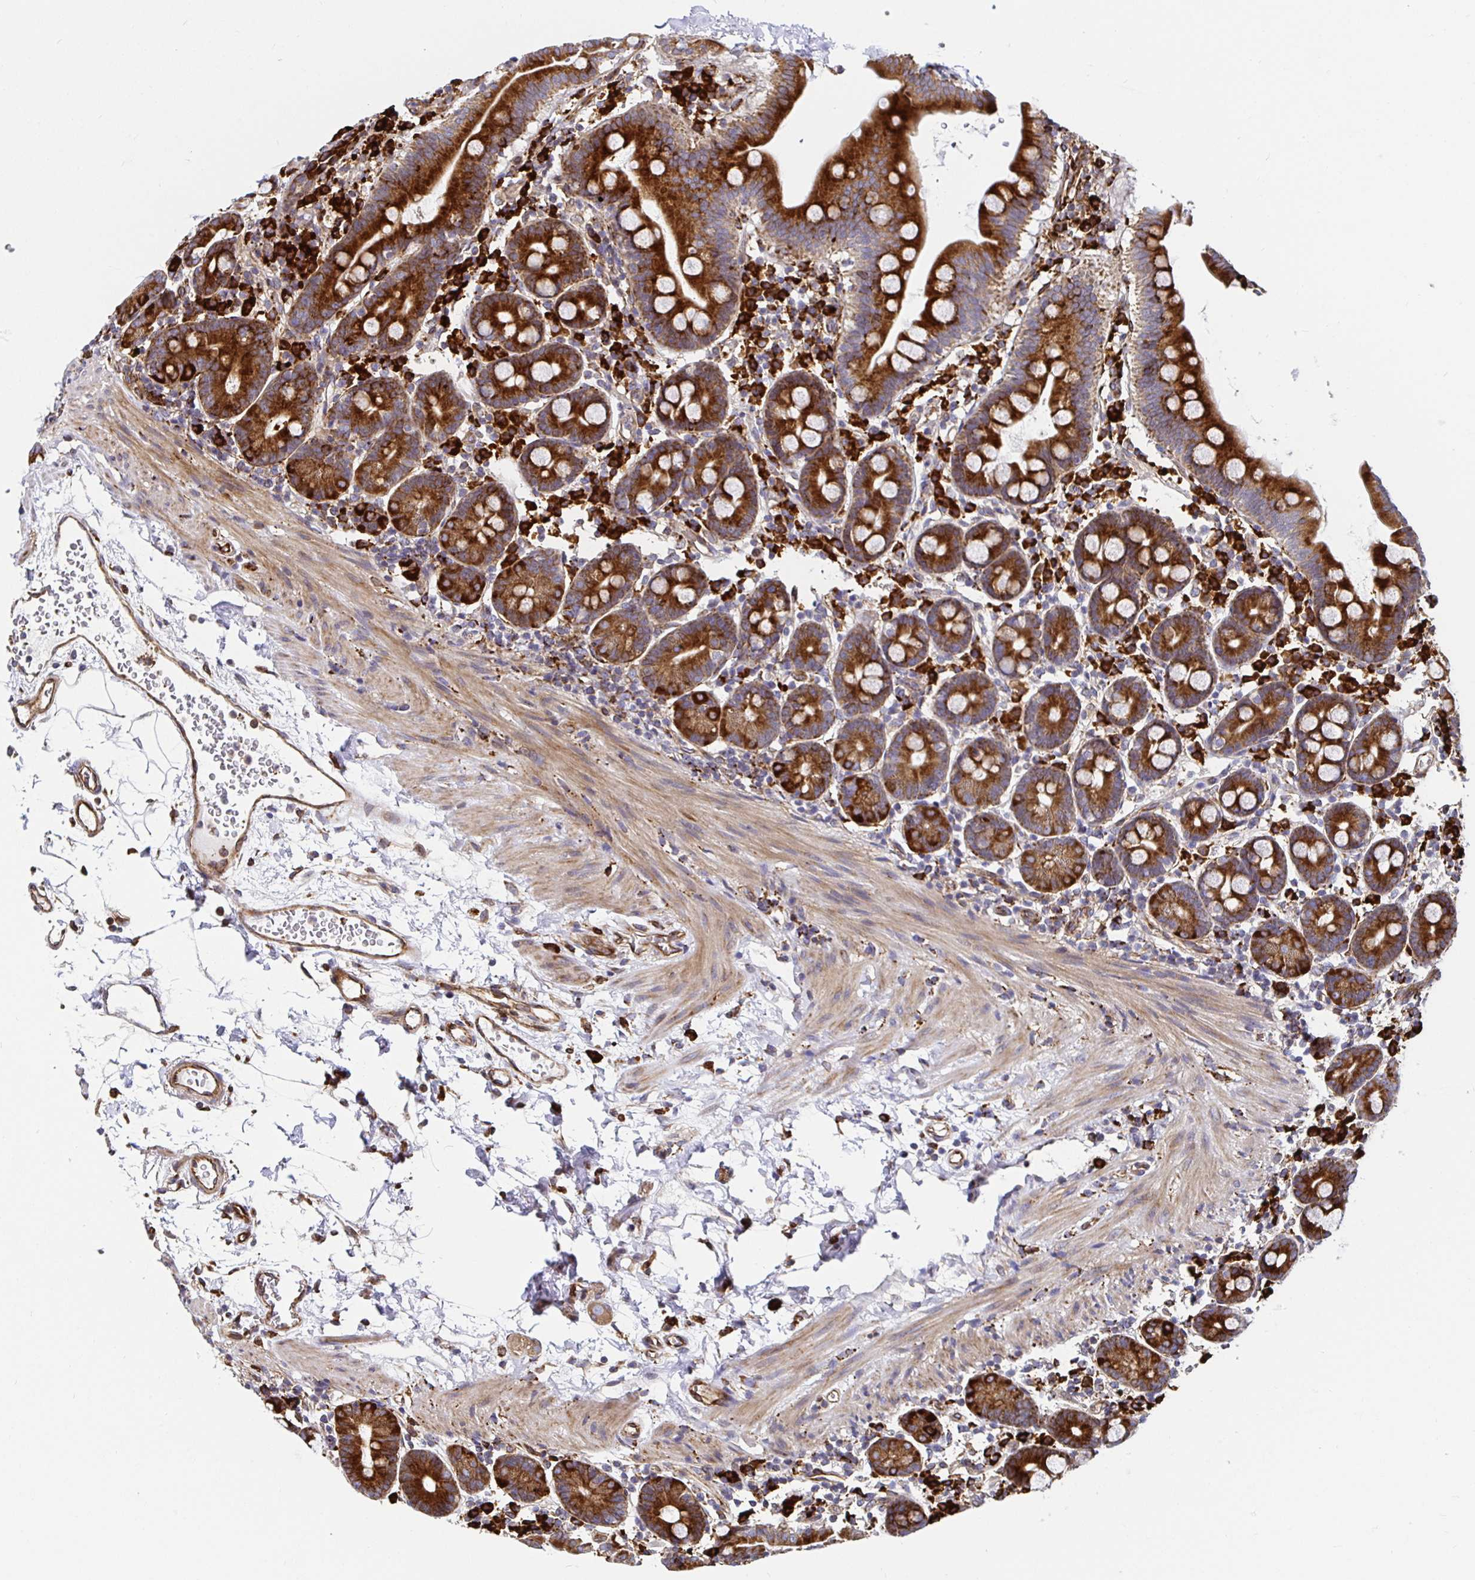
{"staining": {"intensity": "strong", "quantity": ">75%", "location": "cytoplasmic/membranous"}, "tissue": "duodenum", "cell_type": "Glandular cells", "image_type": "normal", "snomed": [{"axis": "morphology", "description": "Normal tissue, NOS"}, {"axis": "topography", "description": "Pancreas"}, {"axis": "topography", "description": "Duodenum"}], "caption": "IHC (DAB) staining of unremarkable human duodenum displays strong cytoplasmic/membranous protein positivity in approximately >75% of glandular cells.", "gene": "SMYD3", "patient": {"sex": "male", "age": 59}}